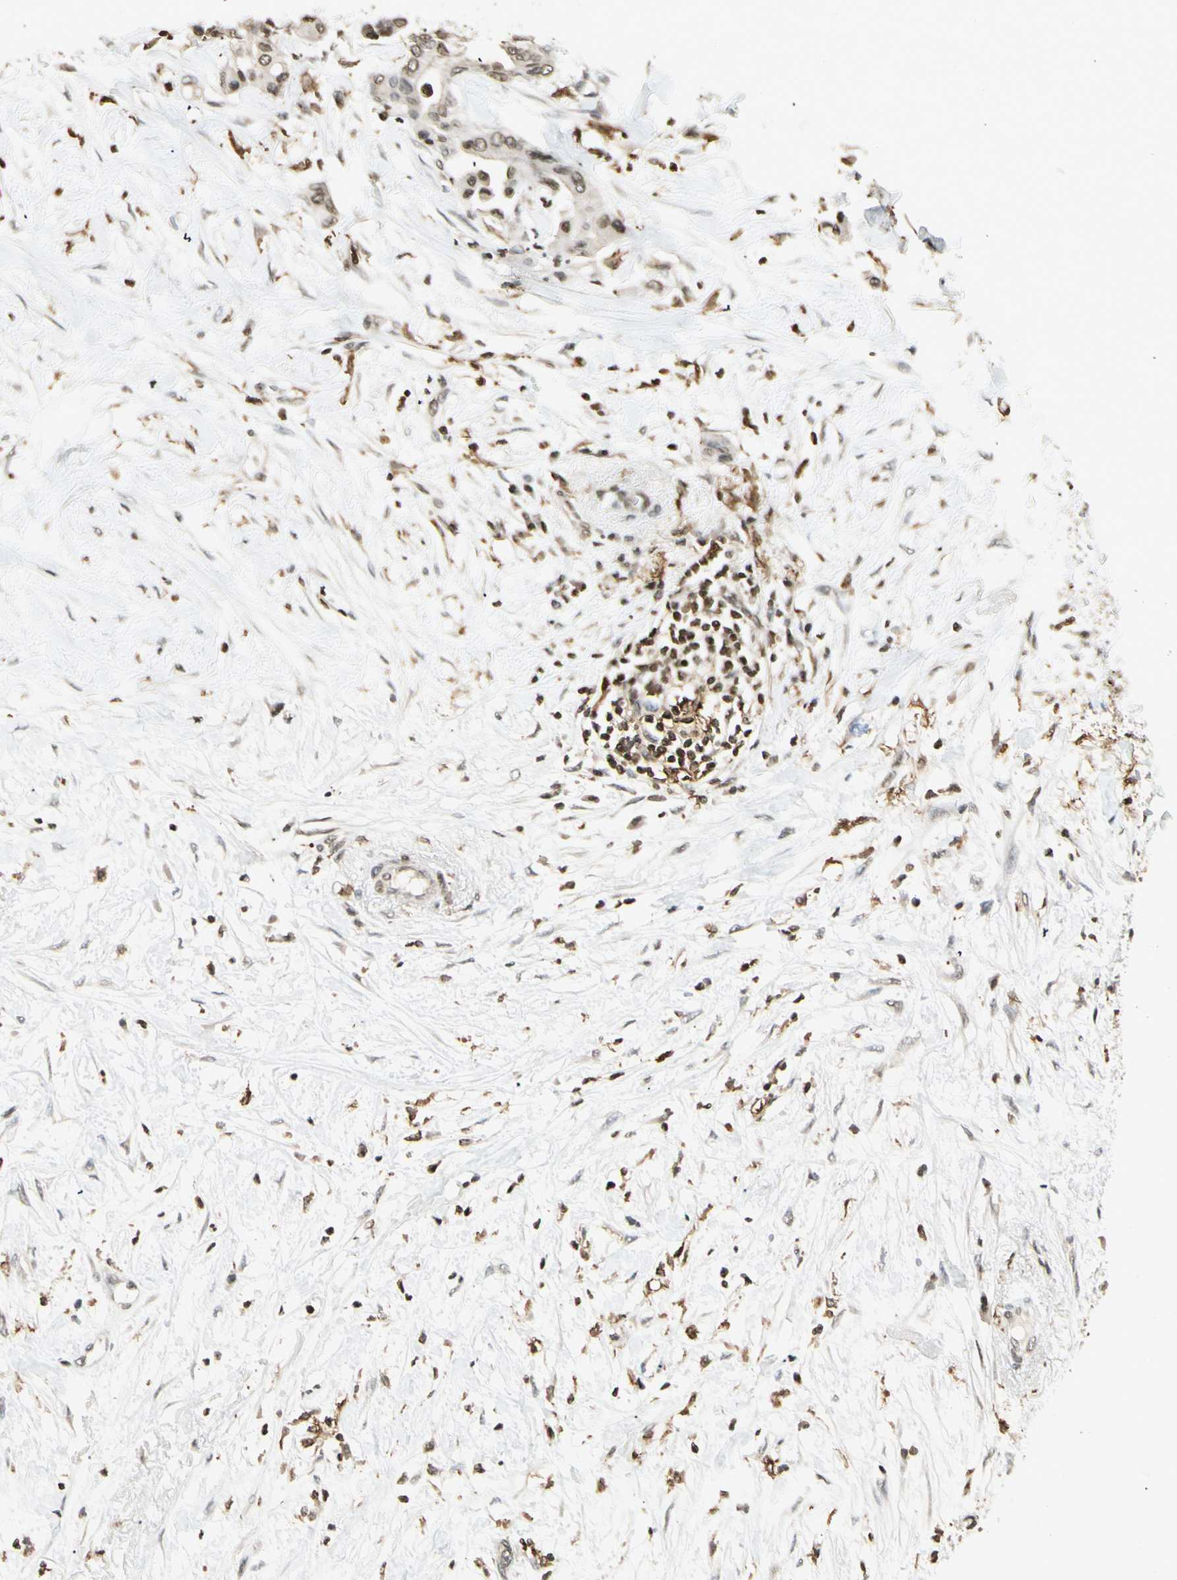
{"staining": {"intensity": "weak", "quantity": ">75%", "location": "nuclear"}, "tissue": "colorectal cancer", "cell_type": "Tumor cells", "image_type": "cancer", "snomed": [{"axis": "morphology", "description": "Normal tissue, NOS"}, {"axis": "morphology", "description": "Adenocarcinoma, NOS"}, {"axis": "topography", "description": "Colon"}], "caption": "A histopathology image of human colorectal cancer stained for a protein exhibits weak nuclear brown staining in tumor cells.", "gene": "FER", "patient": {"sex": "male", "age": 82}}